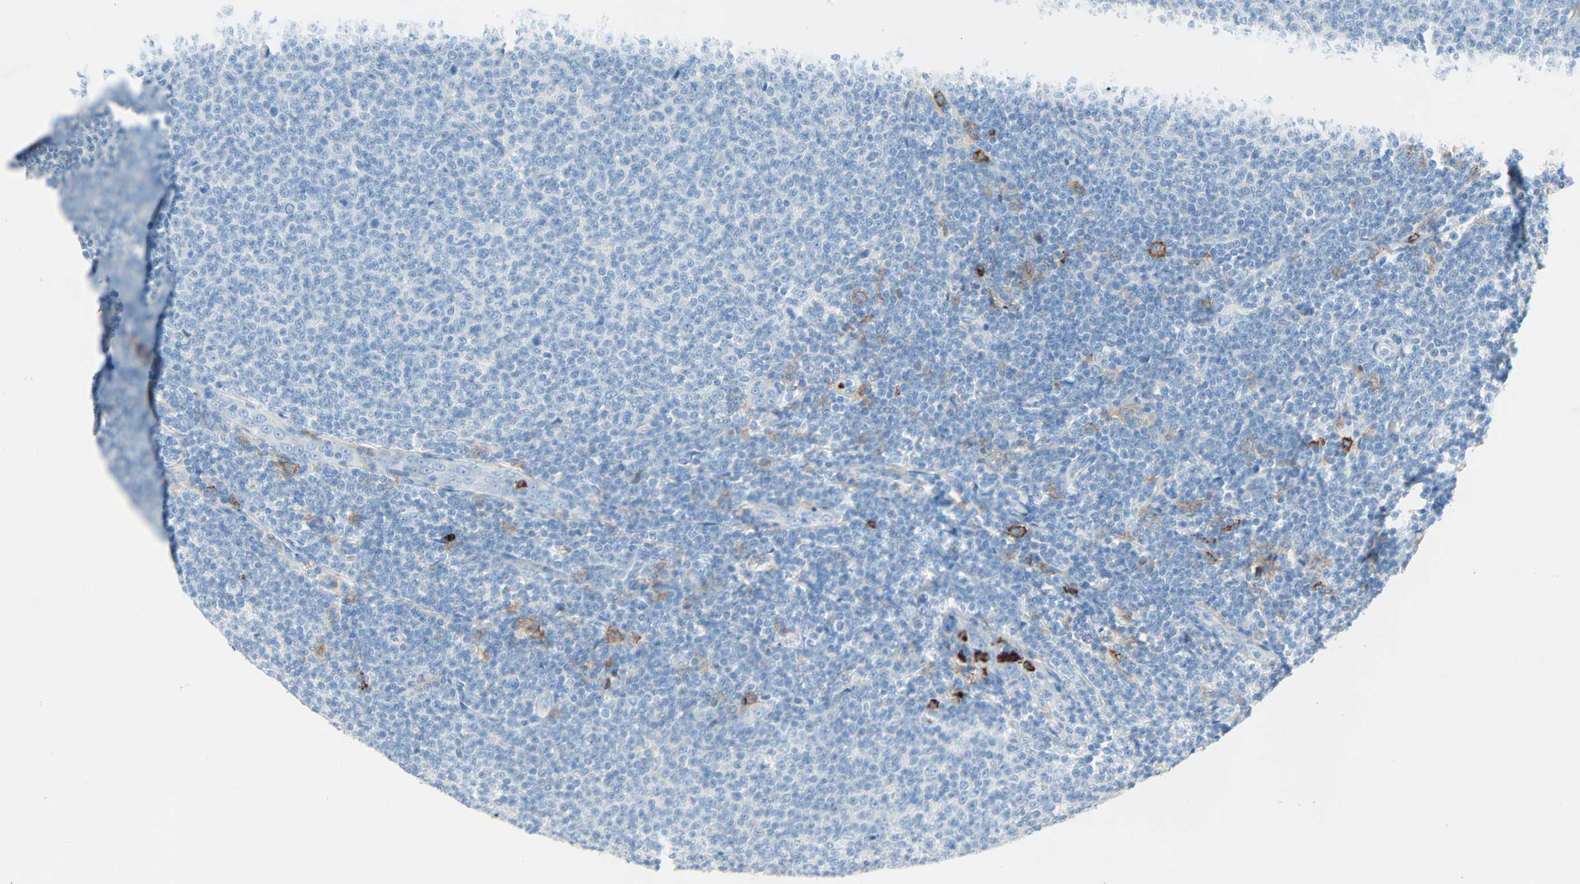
{"staining": {"intensity": "negative", "quantity": "none", "location": "none"}, "tissue": "lymphoma", "cell_type": "Tumor cells", "image_type": "cancer", "snomed": [{"axis": "morphology", "description": "Malignant lymphoma, non-Hodgkin's type, Low grade"}, {"axis": "topography", "description": "Lymph node"}], "caption": "This is an IHC photomicrograph of low-grade malignant lymphoma, non-Hodgkin's type. There is no positivity in tumor cells.", "gene": "CLEC4A", "patient": {"sex": "male", "age": 66}}